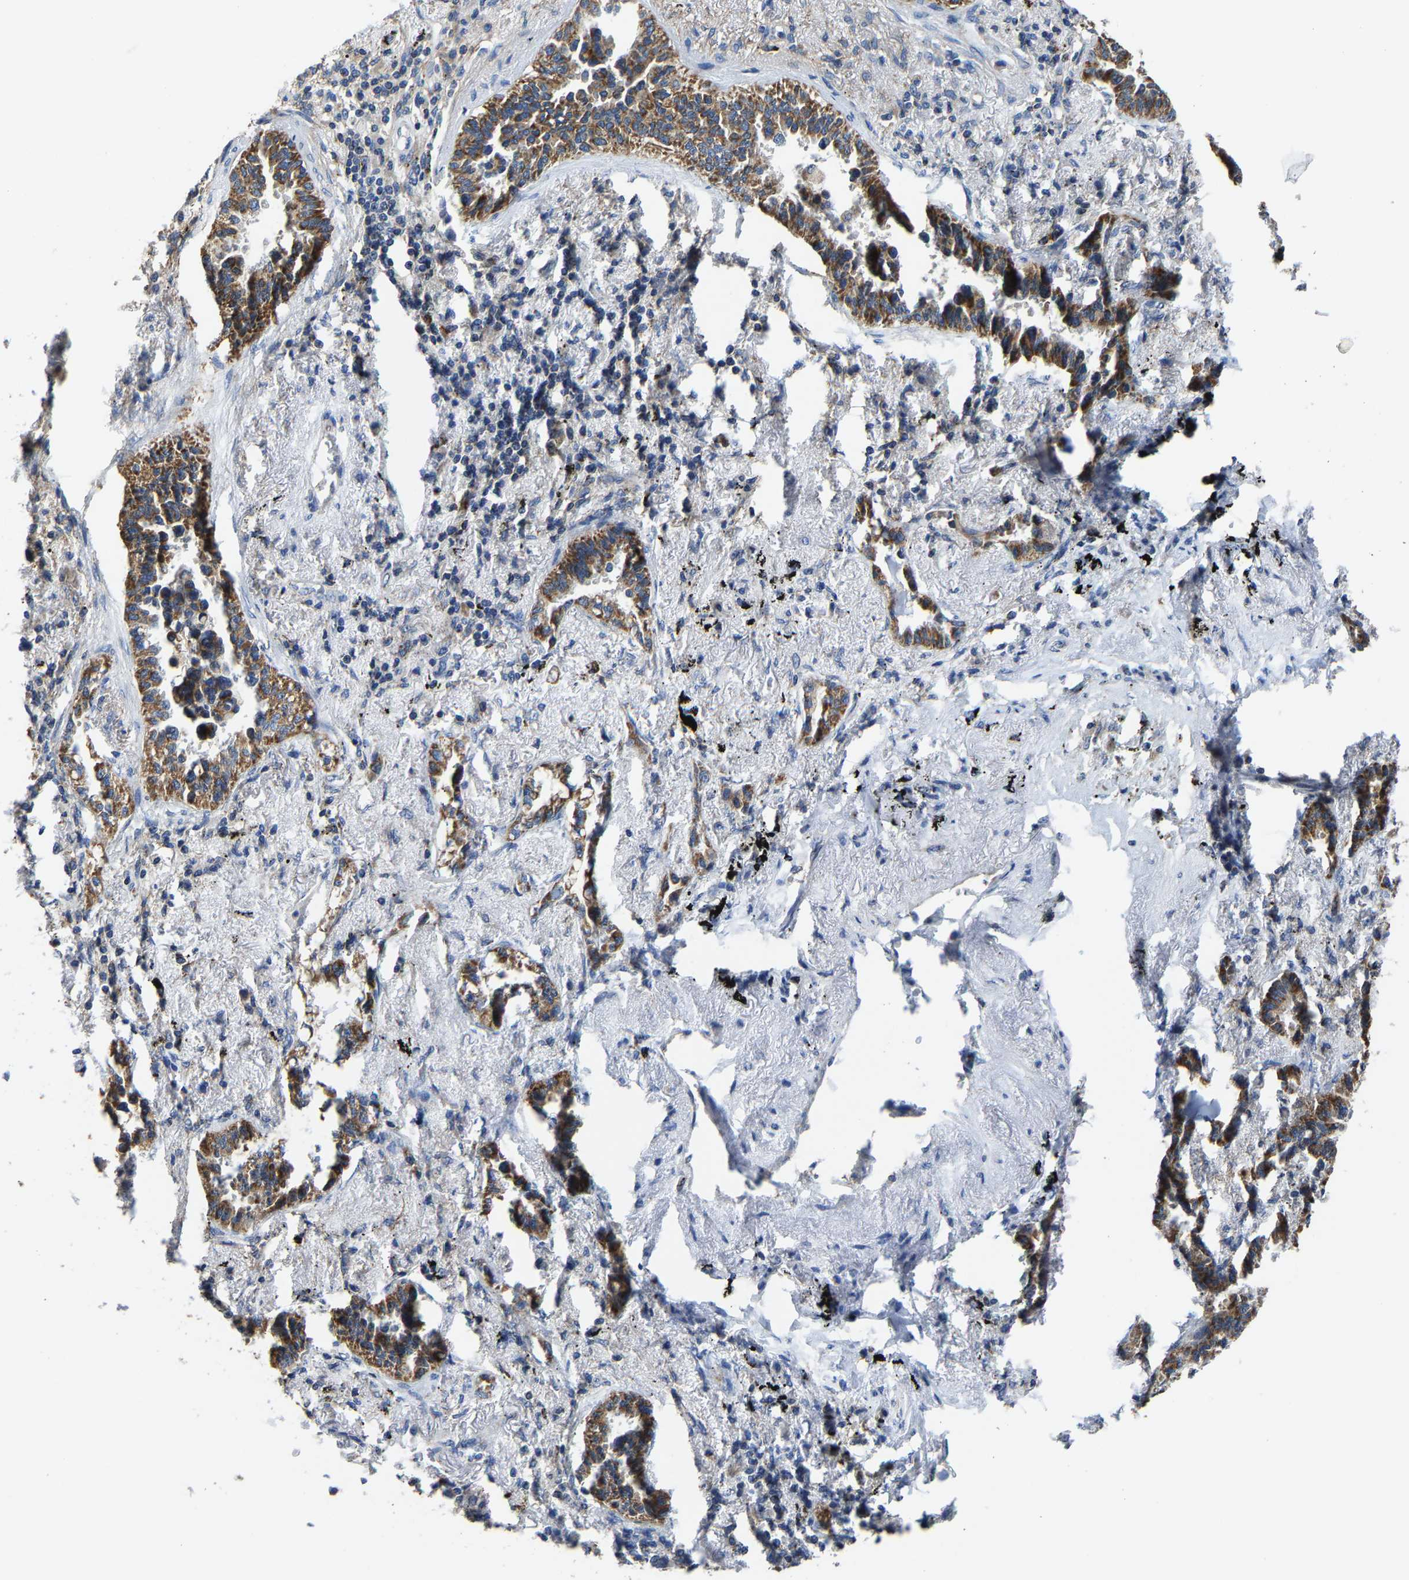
{"staining": {"intensity": "moderate", "quantity": ">75%", "location": "cytoplasmic/membranous"}, "tissue": "lung cancer", "cell_type": "Tumor cells", "image_type": "cancer", "snomed": [{"axis": "morphology", "description": "Adenocarcinoma, NOS"}, {"axis": "topography", "description": "Lung"}], "caption": "This image reveals immunohistochemistry (IHC) staining of lung cancer (adenocarcinoma), with medium moderate cytoplasmic/membranous expression in about >75% of tumor cells.", "gene": "AGK", "patient": {"sex": "male", "age": 59}}